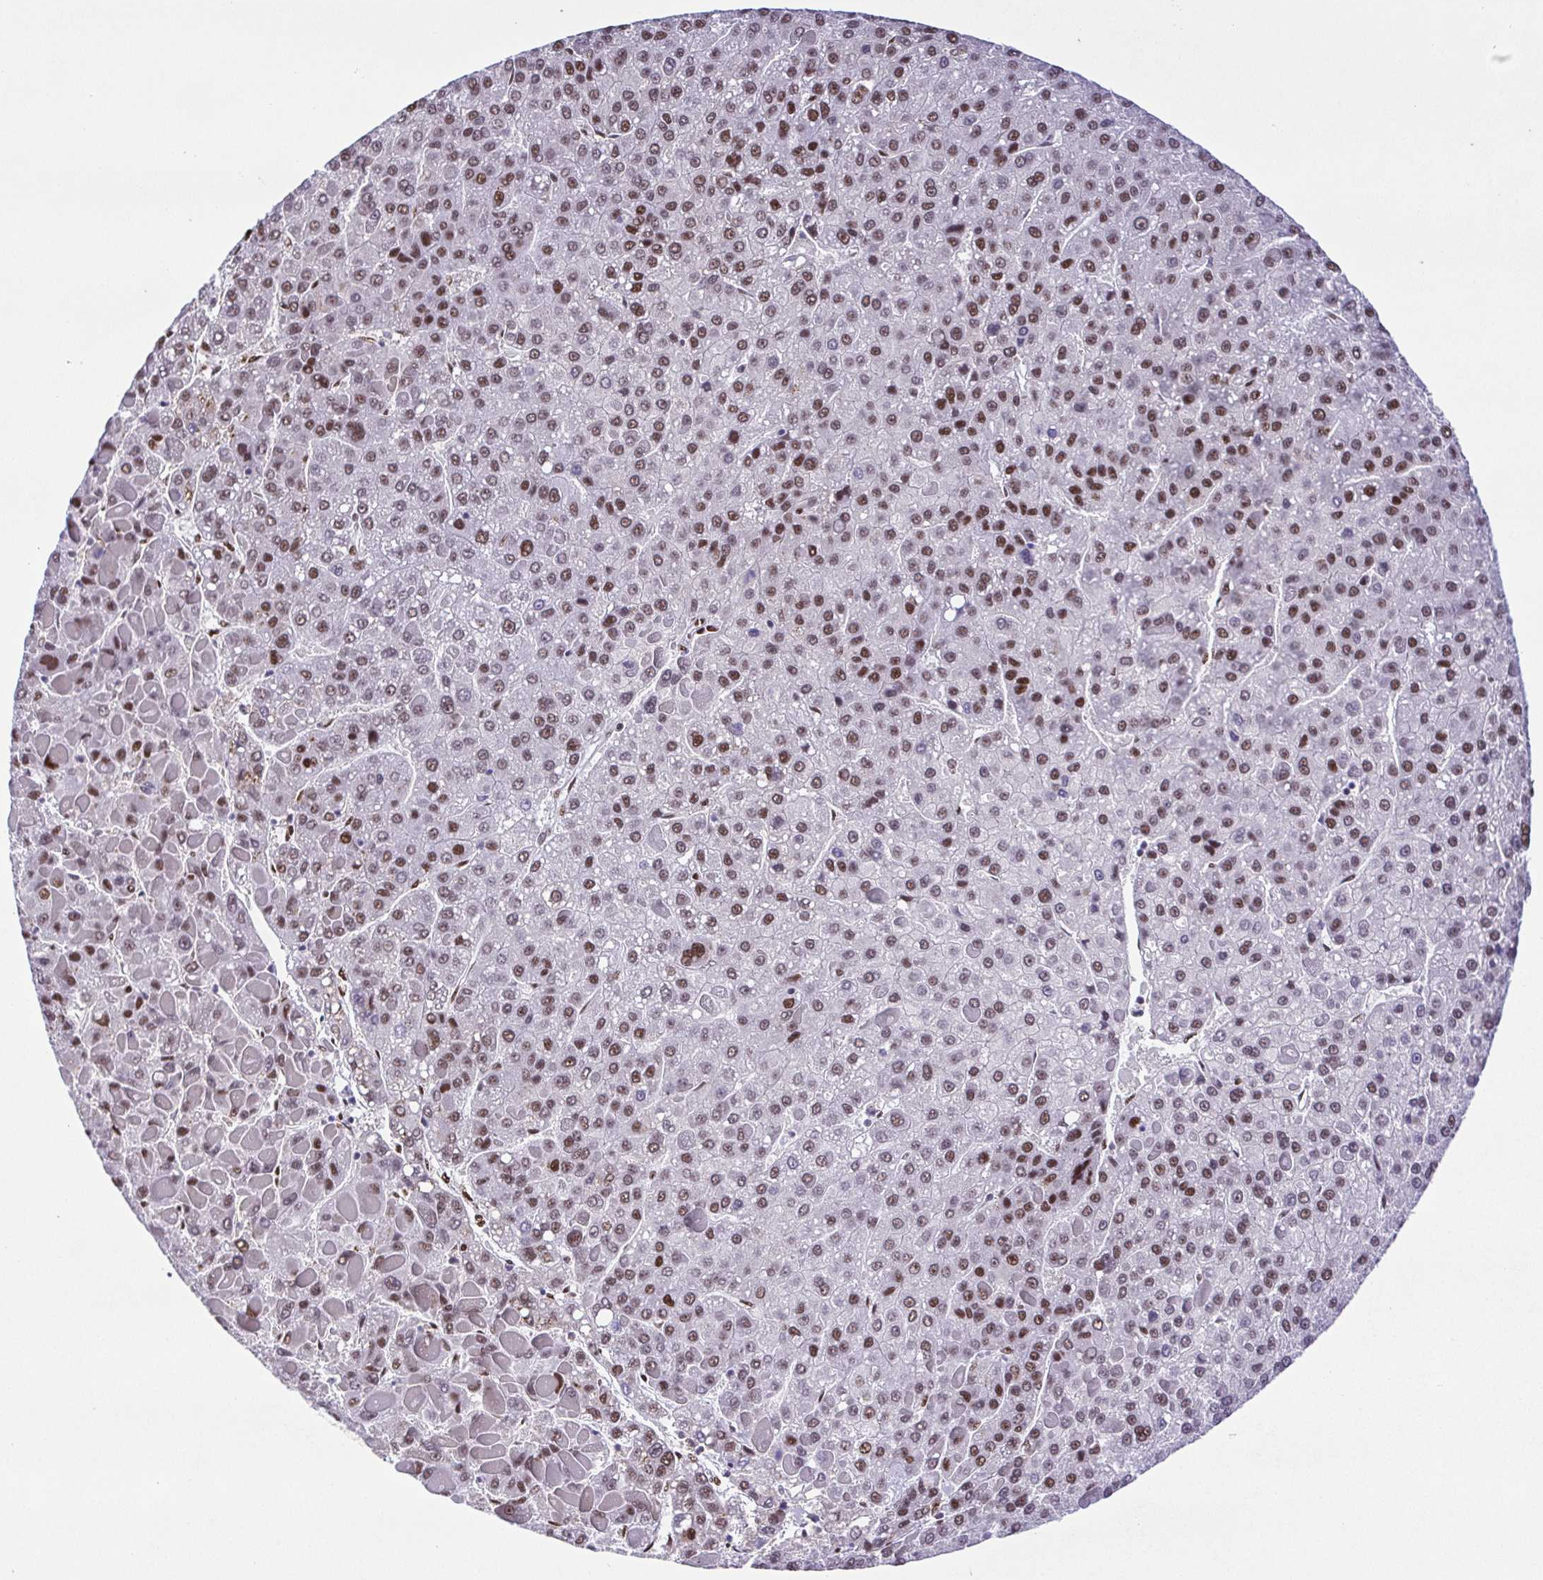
{"staining": {"intensity": "strong", "quantity": "25%-75%", "location": "nuclear"}, "tissue": "liver cancer", "cell_type": "Tumor cells", "image_type": "cancer", "snomed": [{"axis": "morphology", "description": "Carcinoma, Hepatocellular, NOS"}, {"axis": "topography", "description": "Liver"}], "caption": "Immunohistochemistry photomicrograph of human liver cancer stained for a protein (brown), which exhibits high levels of strong nuclear positivity in approximately 25%-75% of tumor cells.", "gene": "TRIM28", "patient": {"sex": "female", "age": 82}}